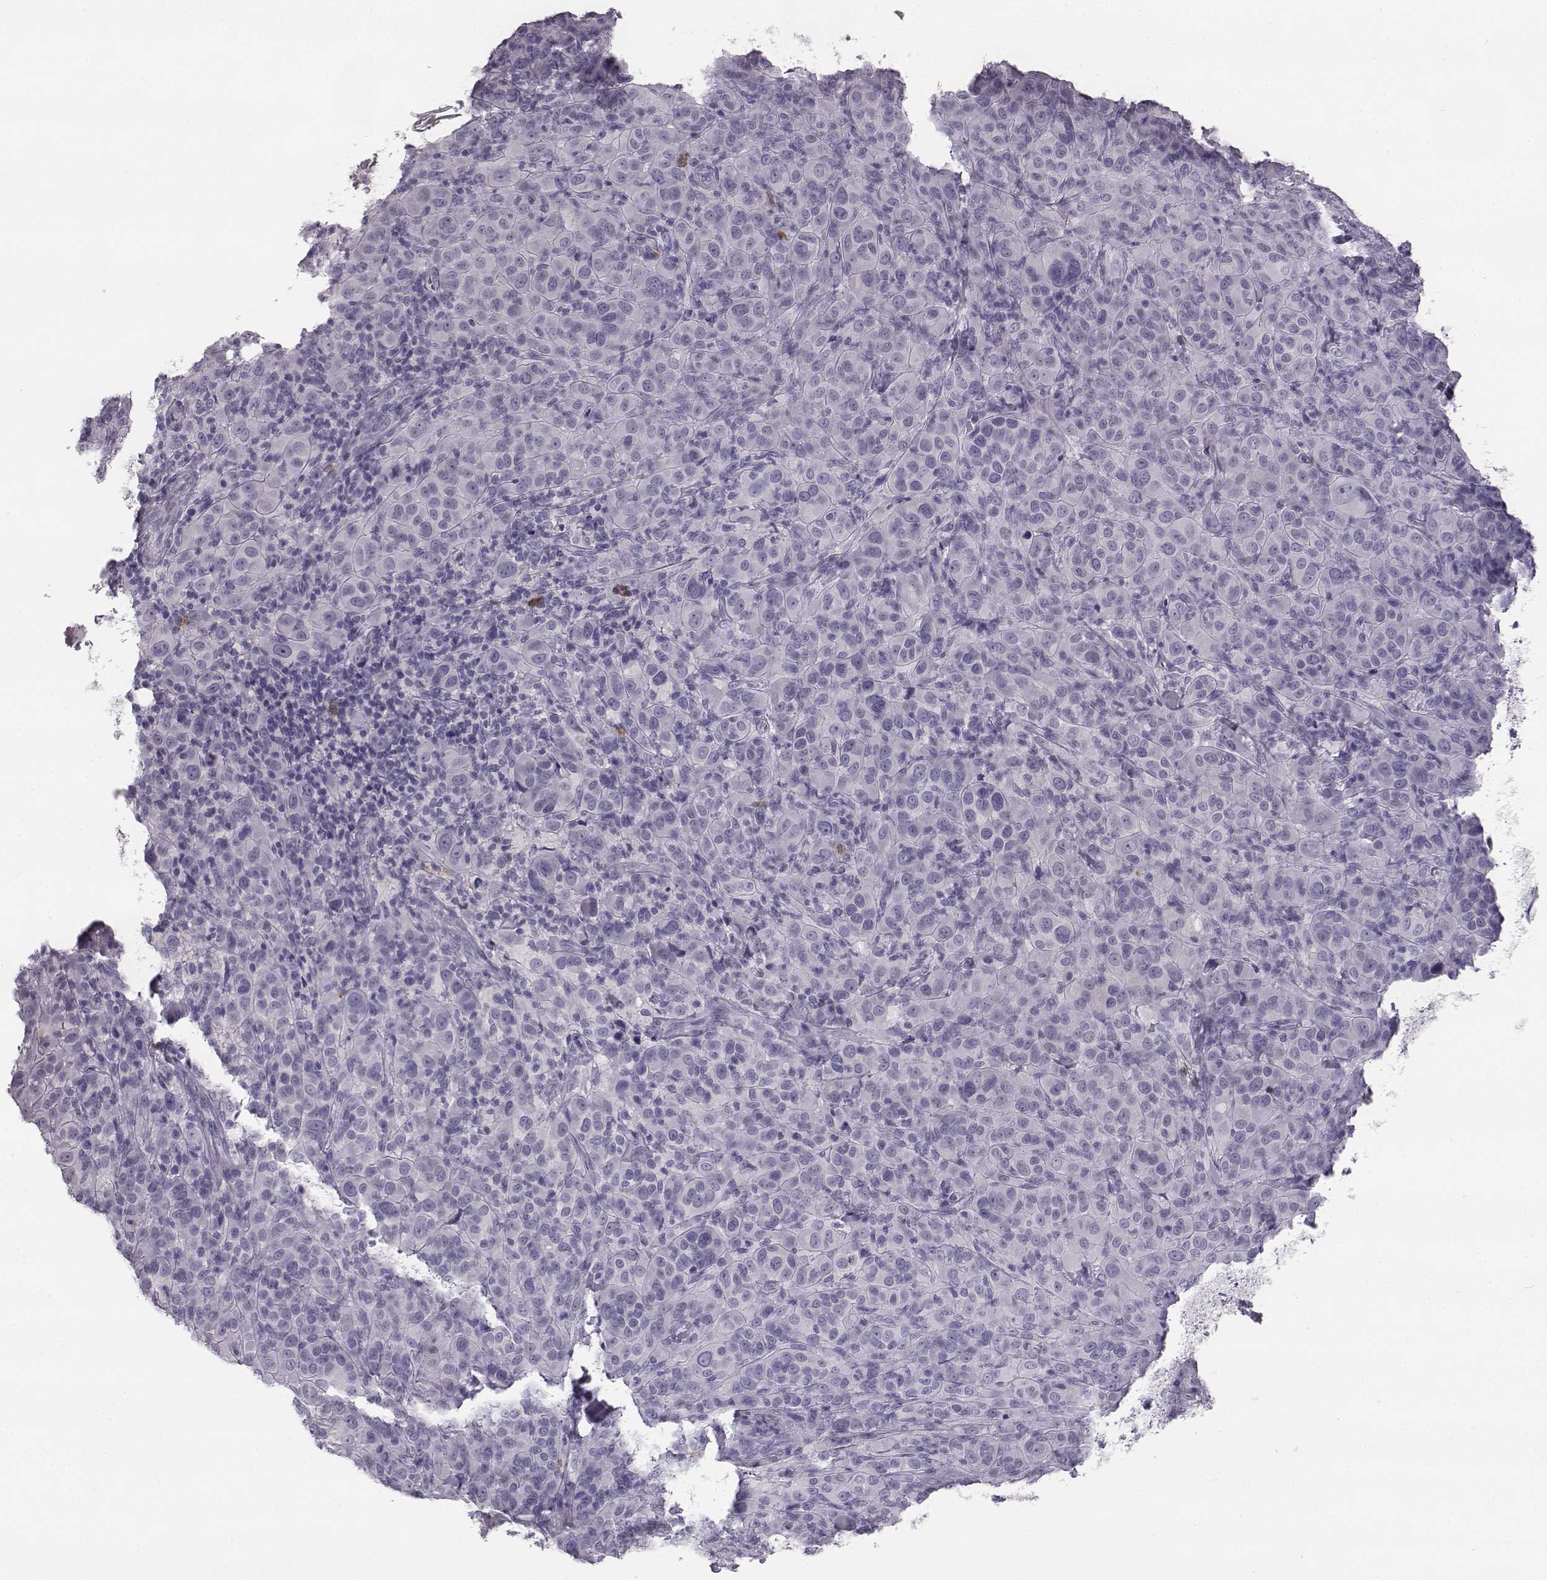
{"staining": {"intensity": "negative", "quantity": "none", "location": "none"}, "tissue": "melanoma", "cell_type": "Tumor cells", "image_type": "cancer", "snomed": [{"axis": "morphology", "description": "Malignant melanoma, NOS"}, {"axis": "topography", "description": "Skin"}], "caption": "High magnification brightfield microscopy of malignant melanoma stained with DAB (brown) and counterstained with hematoxylin (blue): tumor cells show no significant expression. (DAB immunohistochemistry with hematoxylin counter stain).", "gene": "NPTXR", "patient": {"sex": "female", "age": 87}}